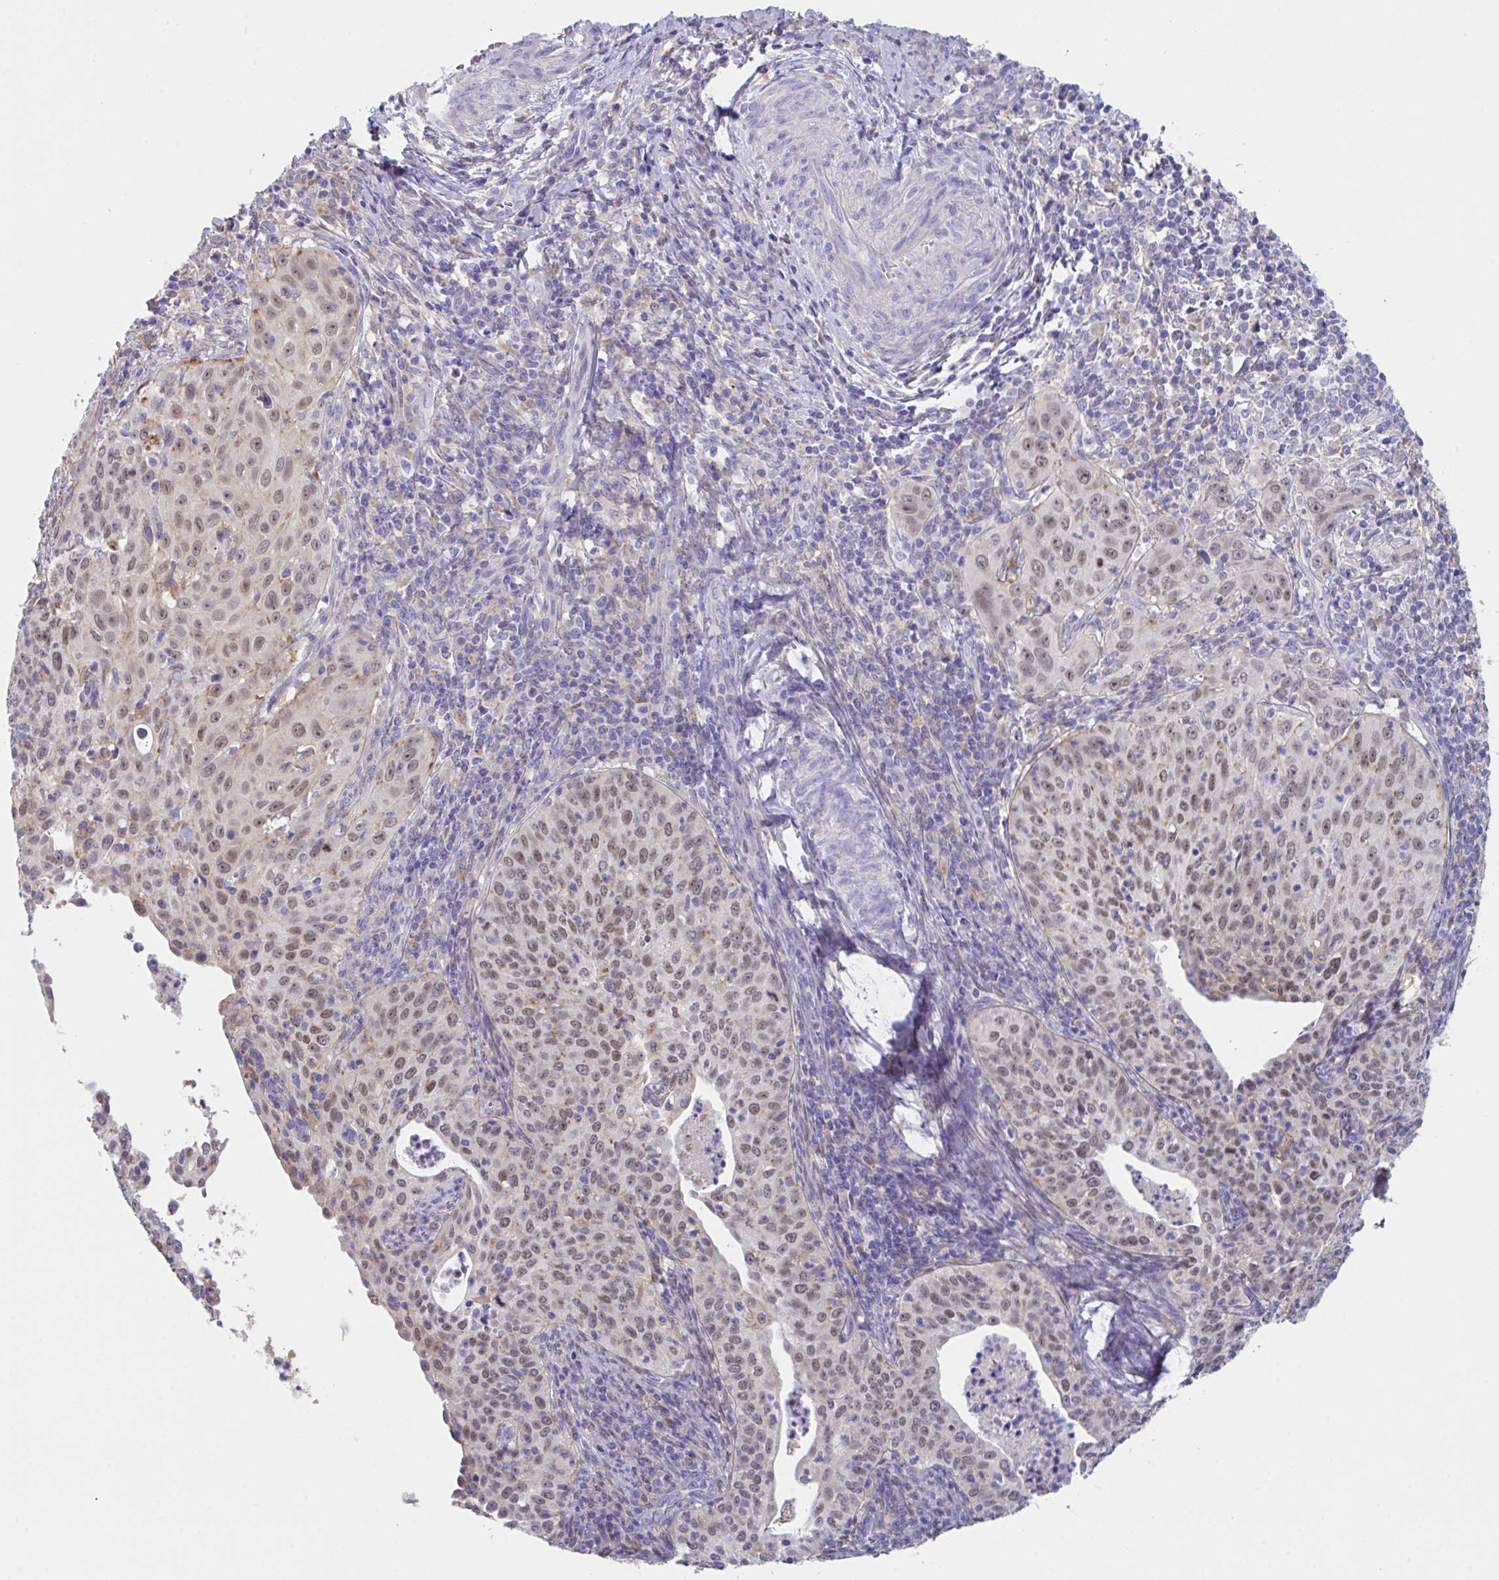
{"staining": {"intensity": "moderate", "quantity": ">75%", "location": "nuclear"}, "tissue": "cervical cancer", "cell_type": "Tumor cells", "image_type": "cancer", "snomed": [{"axis": "morphology", "description": "Squamous cell carcinoma, NOS"}, {"axis": "topography", "description": "Cervix"}], "caption": "IHC of squamous cell carcinoma (cervical) reveals medium levels of moderate nuclear positivity in about >75% of tumor cells.", "gene": "TFAP2C", "patient": {"sex": "female", "age": 30}}